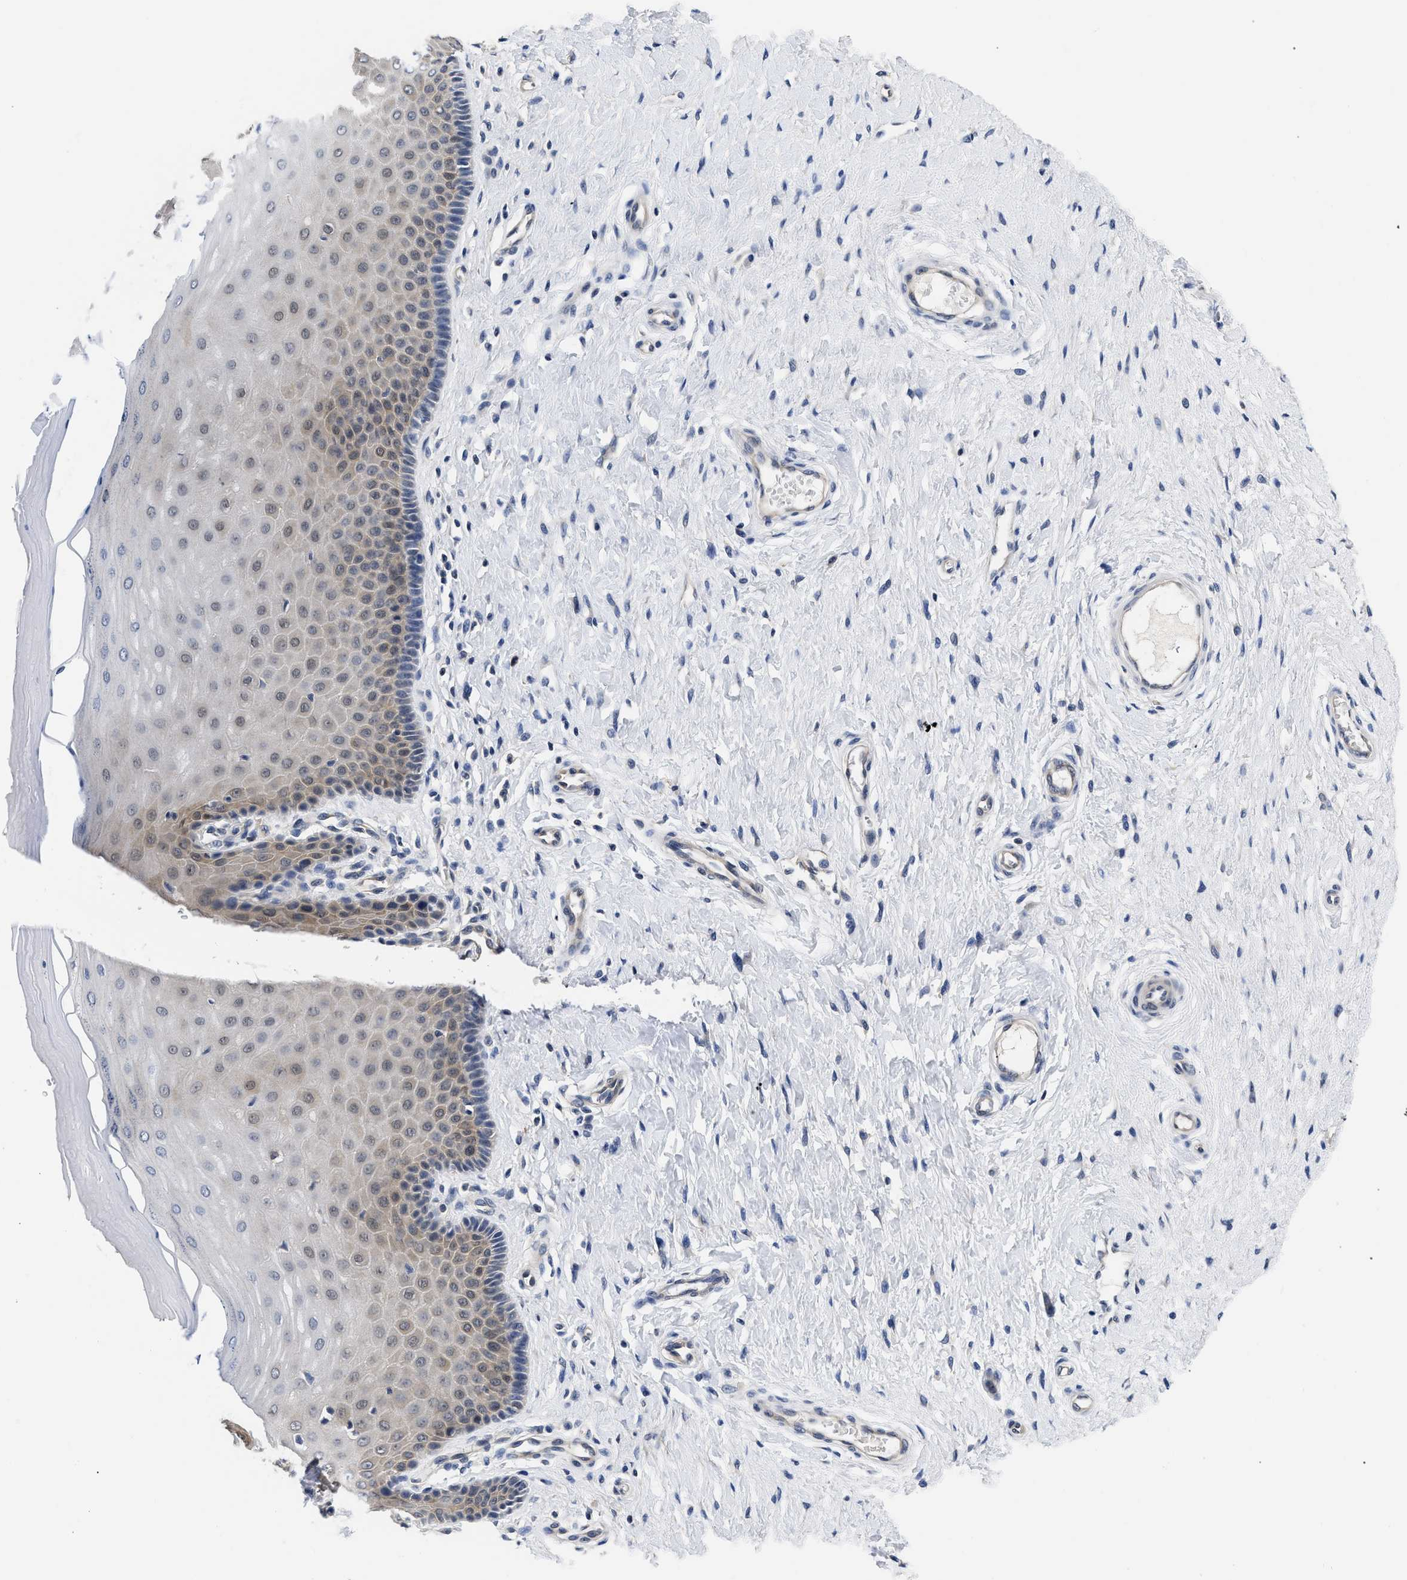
{"staining": {"intensity": "strong", "quantity": "25%-75%", "location": "nuclear"}, "tissue": "cervix", "cell_type": "Glandular cells", "image_type": "normal", "snomed": [{"axis": "morphology", "description": "Normal tissue, NOS"}, {"axis": "topography", "description": "Cervix"}], "caption": "A high-resolution histopathology image shows immunohistochemistry (IHC) staining of normal cervix, which shows strong nuclear expression in about 25%-75% of glandular cells.", "gene": "XPO5", "patient": {"sex": "female", "age": 55}}